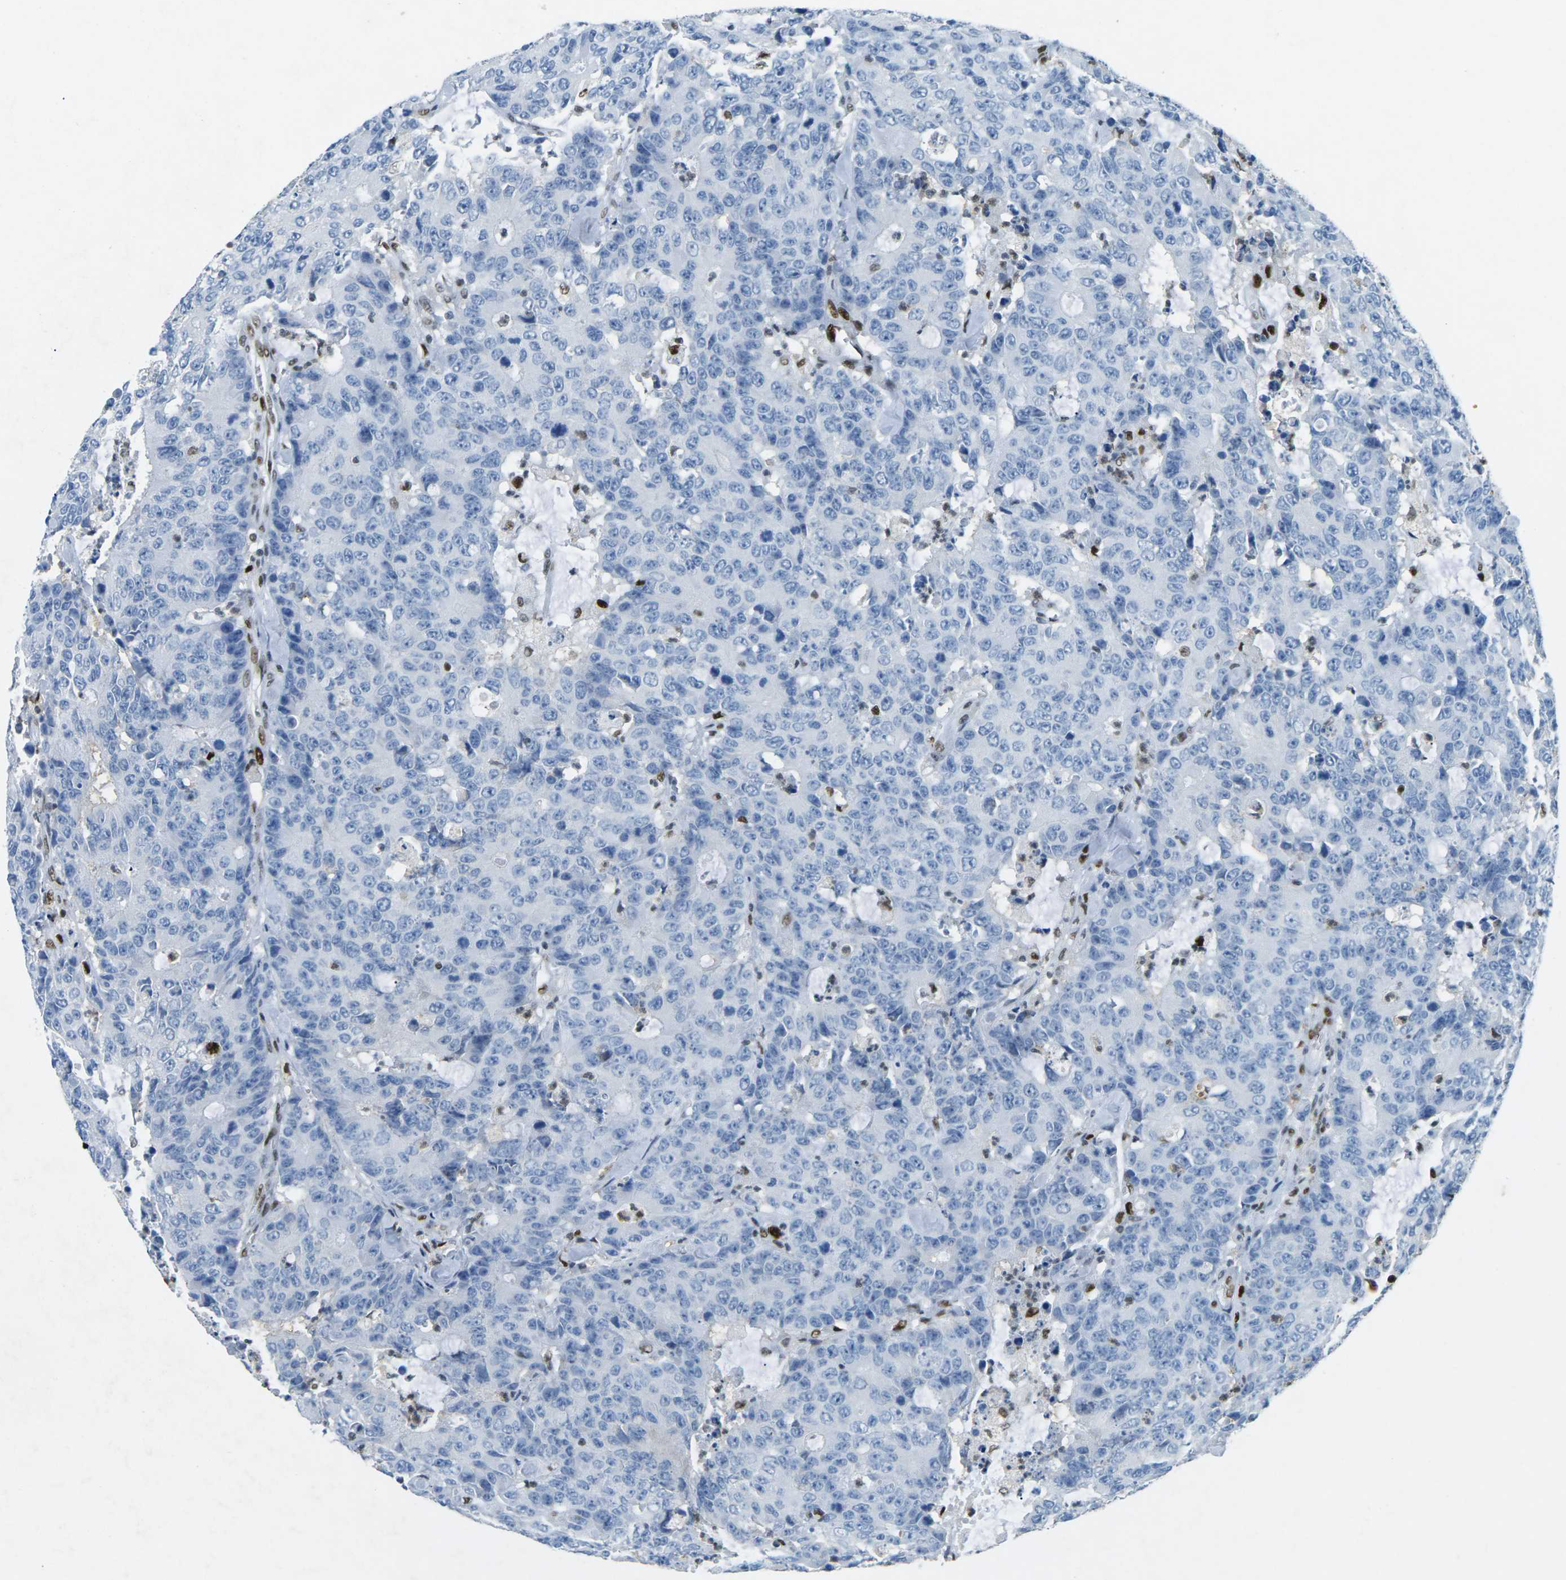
{"staining": {"intensity": "negative", "quantity": "none", "location": "none"}, "tissue": "colorectal cancer", "cell_type": "Tumor cells", "image_type": "cancer", "snomed": [{"axis": "morphology", "description": "Adenocarcinoma, NOS"}, {"axis": "topography", "description": "Colon"}], "caption": "DAB immunohistochemical staining of human adenocarcinoma (colorectal) demonstrates no significant expression in tumor cells.", "gene": "RB1", "patient": {"sex": "female", "age": 86}}